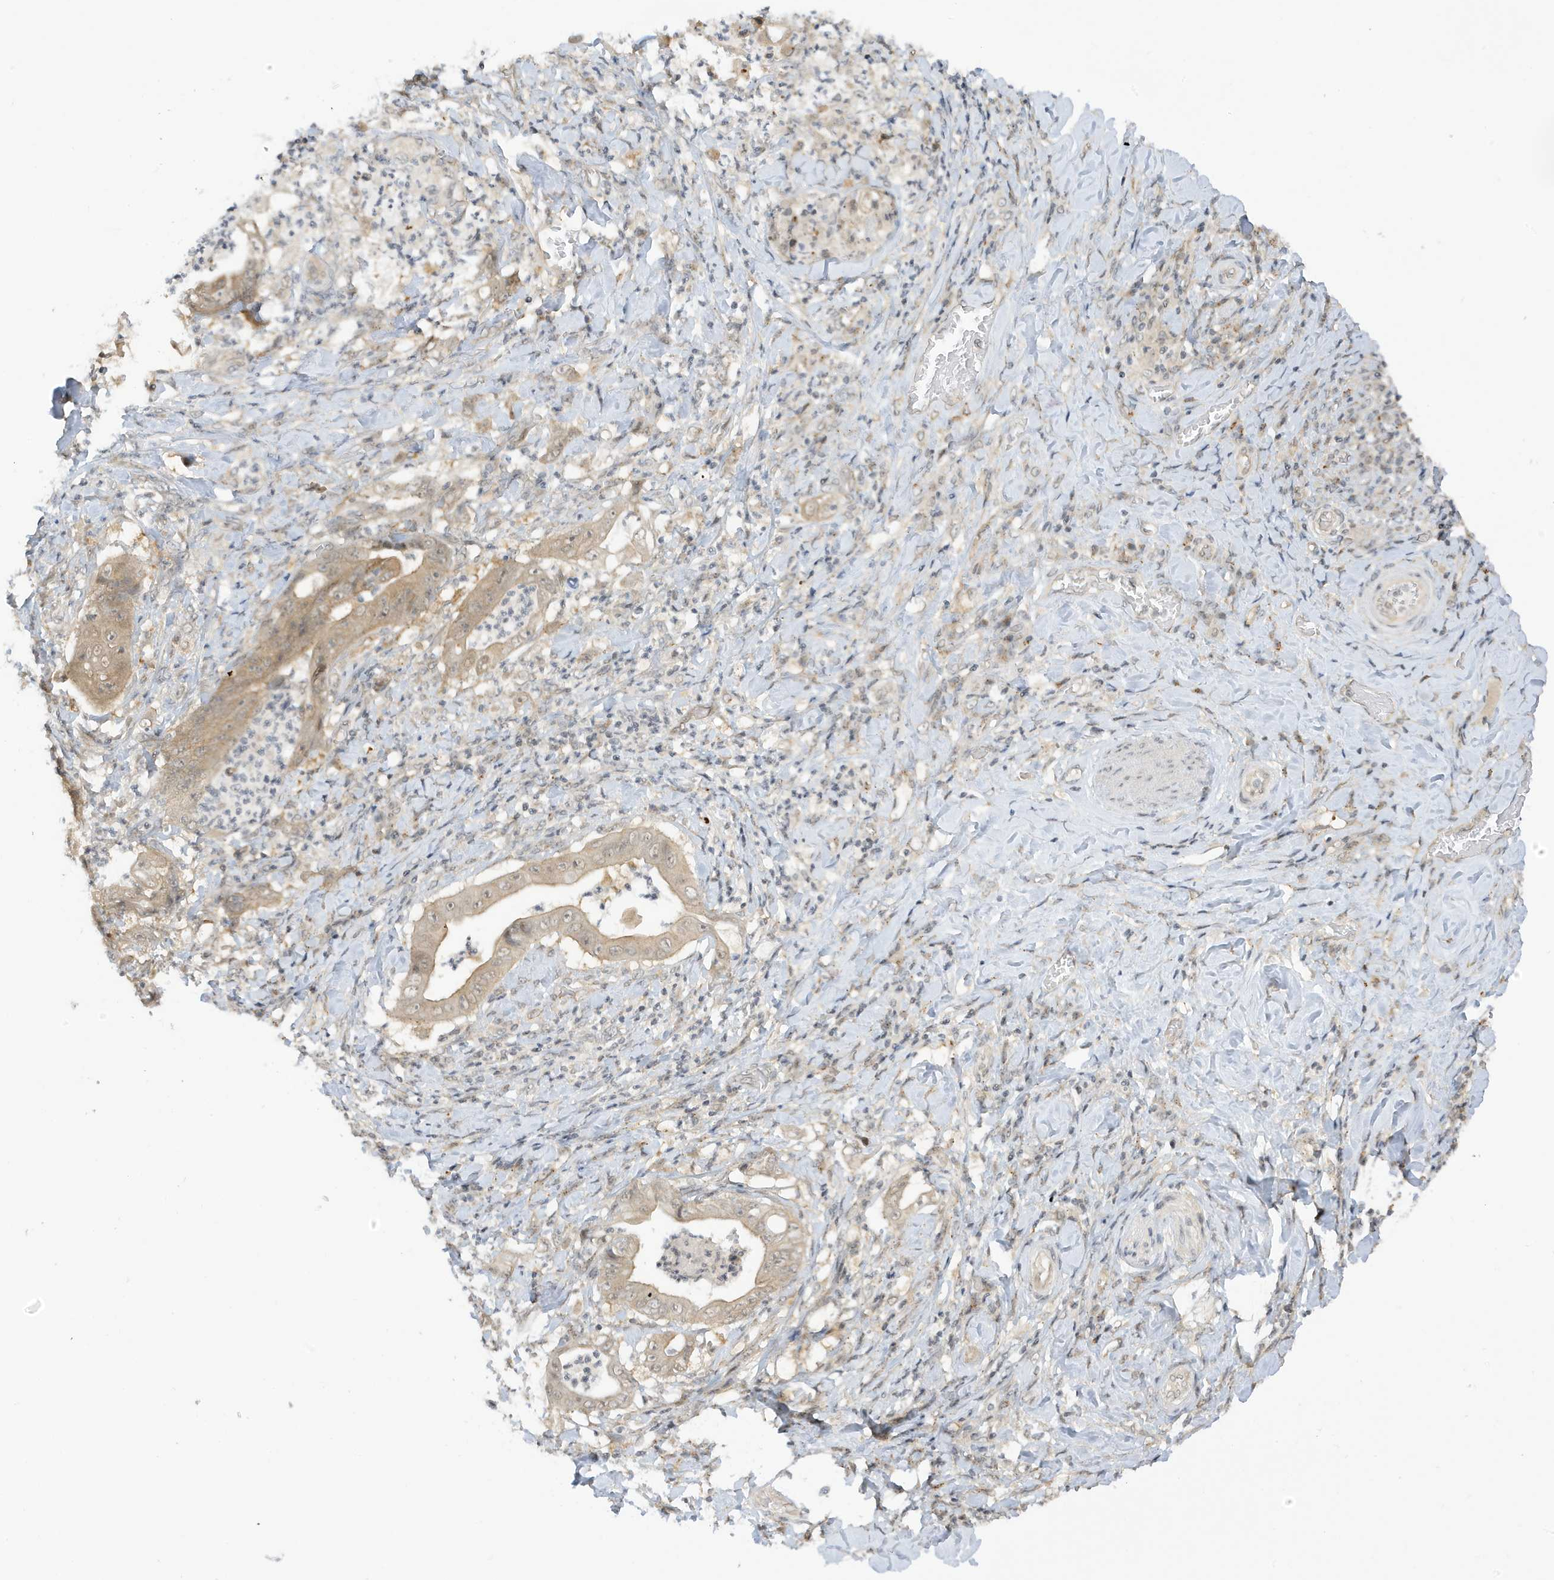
{"staining": {"intensity": "moderate", "quantity": ">75%", "location": "cytoplasmic/membranous,nuclear"}, "tissue": "stomach cancer", "cell_type": "Tumor cells", "image_type": "cancer", "snomed": [{"axis": "morphology", "description": "Adenocarcinoma, NOS"}, {"axis": "topography", "description": "Stomach"}], "caption": "Approximately >75% of tumor cells in stomach cancer reveal moderate cytoplasmic/membranous and nuclear protein staining as visualized by brown immunohistochemical staining.", "gene": "TAB3", "patient": {"sex": "female", "age": 73}}